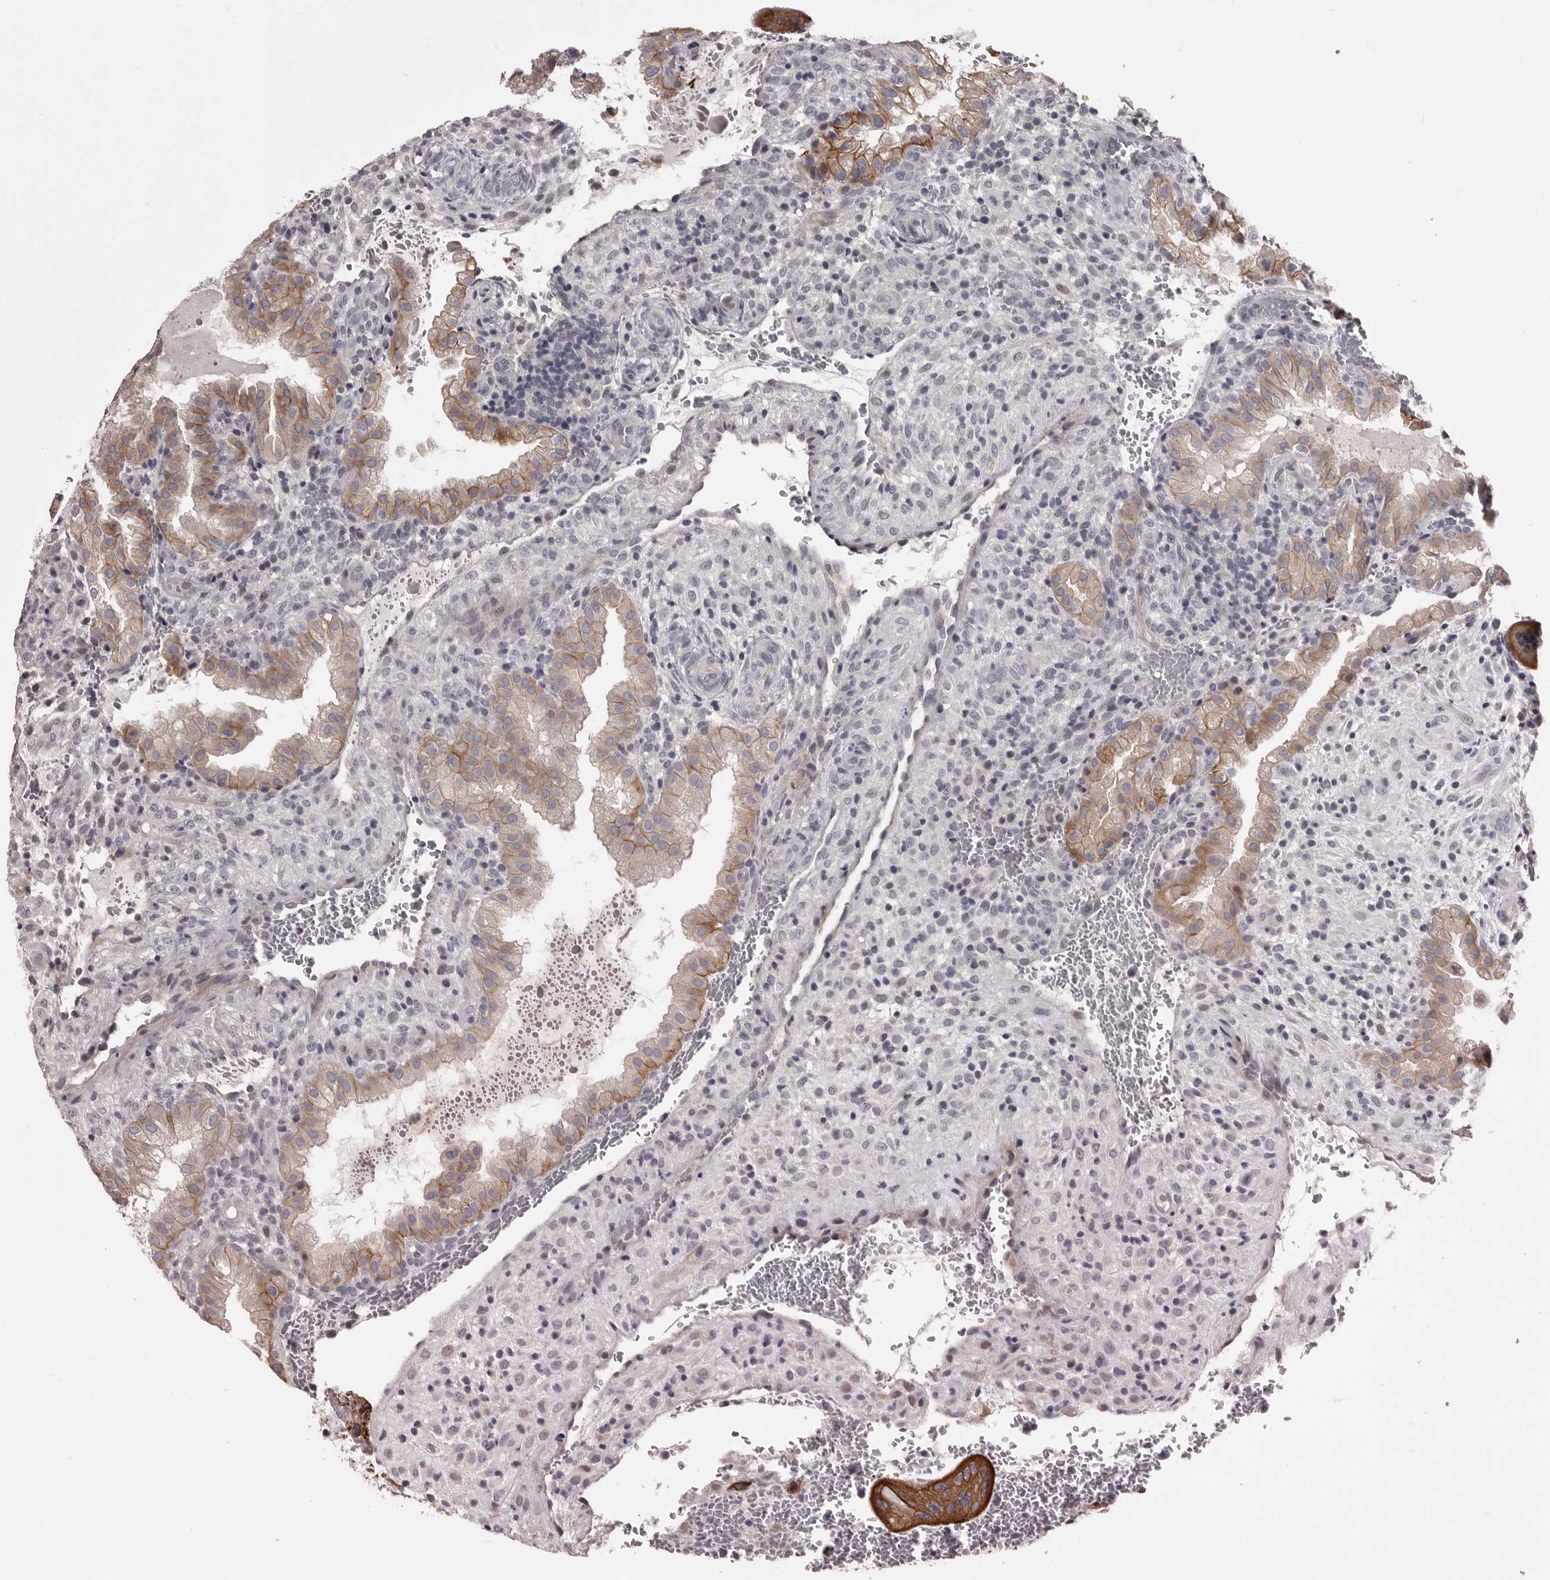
{"staining": {"intensity": "negative", "quantity": "none", "location": "none"}, "tissue": "placenta", "cell_type": "Decidual cells", "image_type": "normal", "snomed": [{"axis": "morphology", "description": "Normal tissue, NOS"}, {"axis": "topography", "description": "Placenta"}], "caption": "Immunohistochemistry (IHC) micrograph of normal placenta stained for a protein (brown), which demonstrates no staining in decidual cells.", "gene": "LPAR6", "patient": {"sex": "female", "age": 35}}